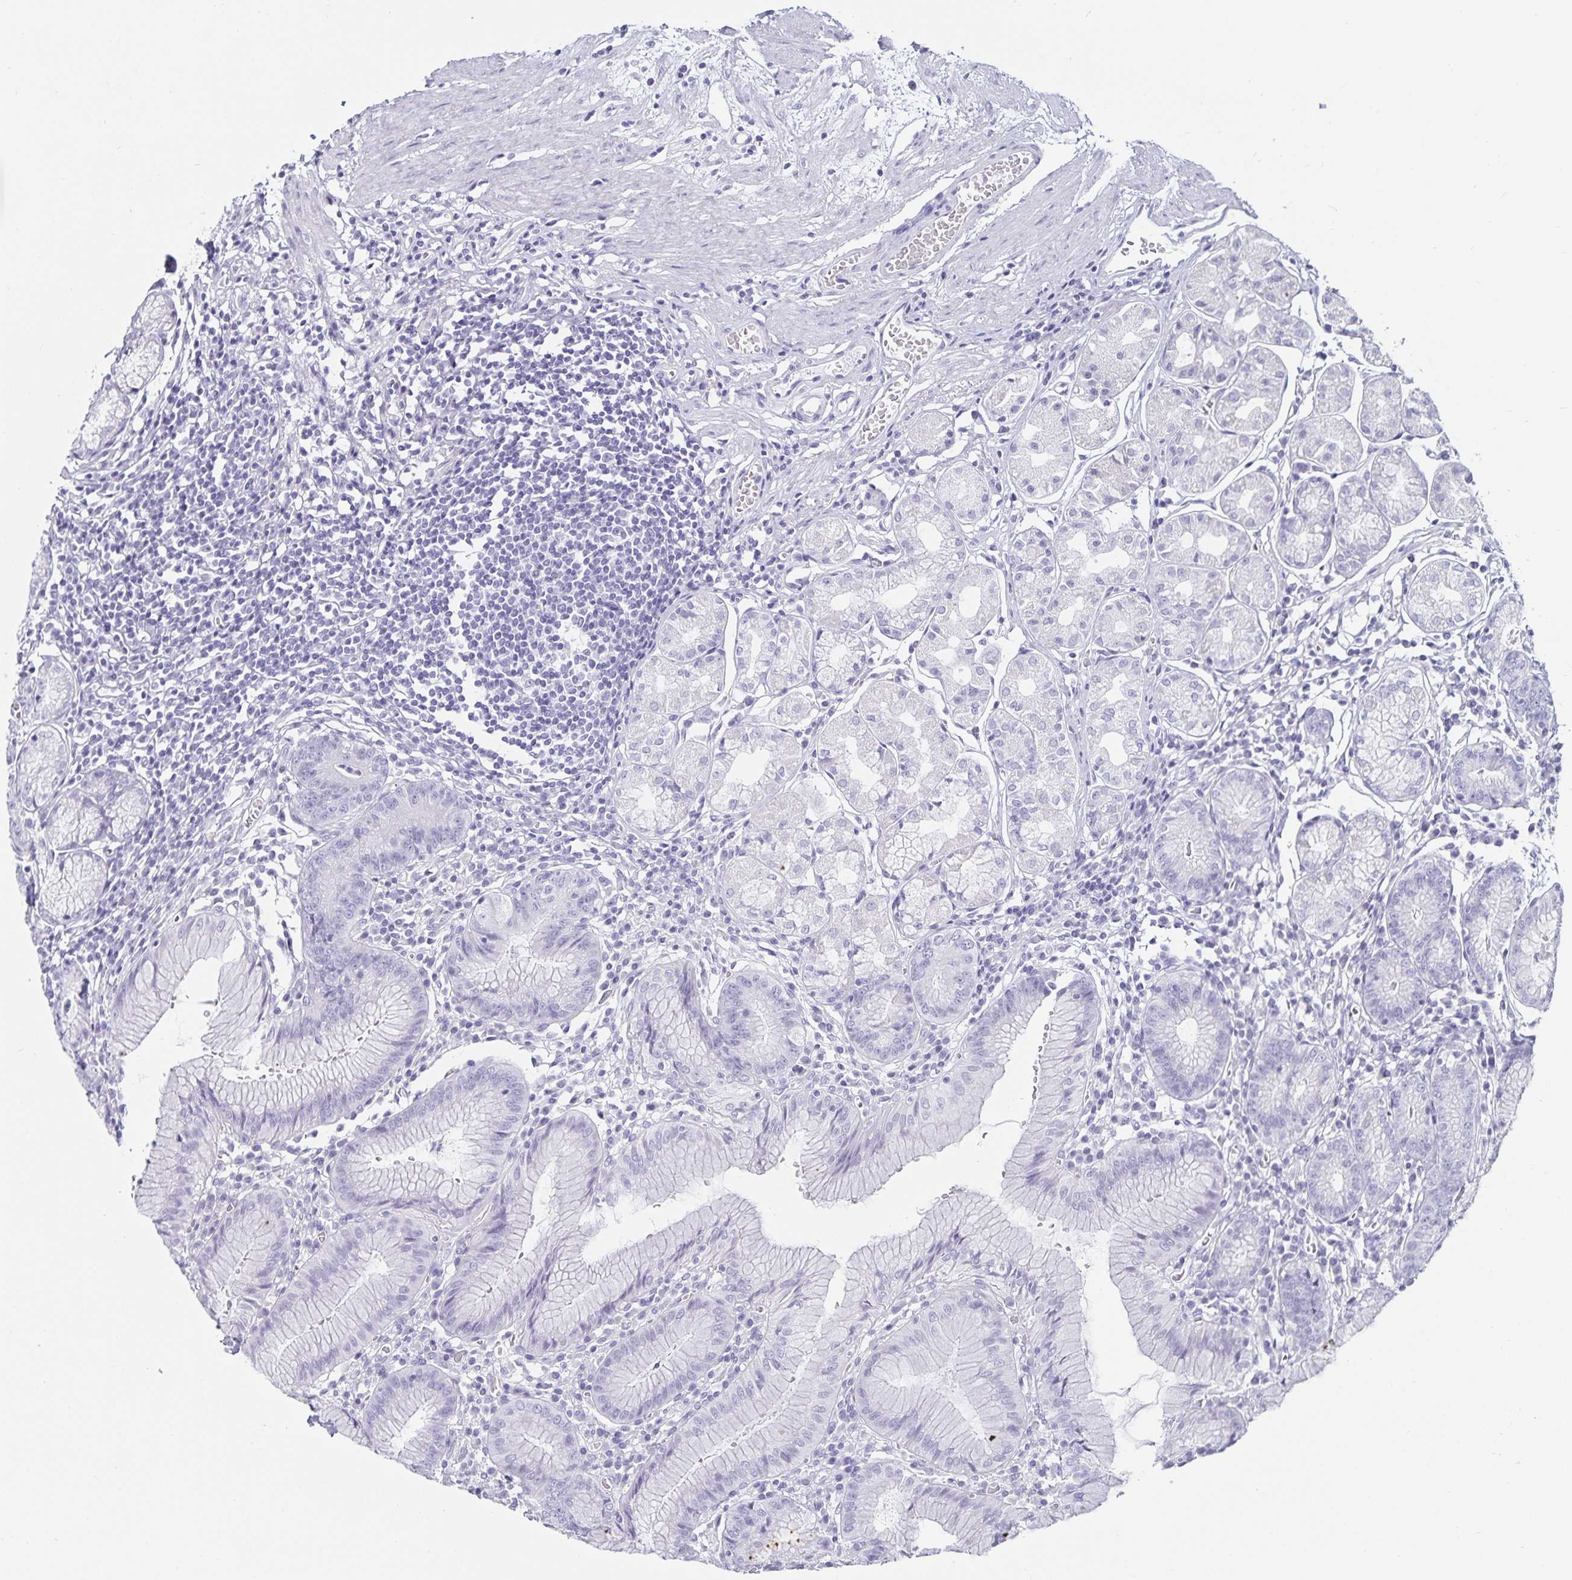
{"staining": {"intensity": "negative", "quantity": "none", "location": "none"}, "tissue": "stomach", "cell_type": "Glandular cells", "image_type": "normal", "snomed": [{"axis": "morphology", "description": "Normal tissue, NOS"}, {"axis": "topography", "description": "Stomach"}], "caption": "This histopathology image is of unremarkable stomach stained with immunohistochemistry to label a protein in brown with the nuclei are counter-stained blue. There is no expression in glandular cells.", "gene": "DEFA6", "patient": {"sex": "male", "age": 55}}